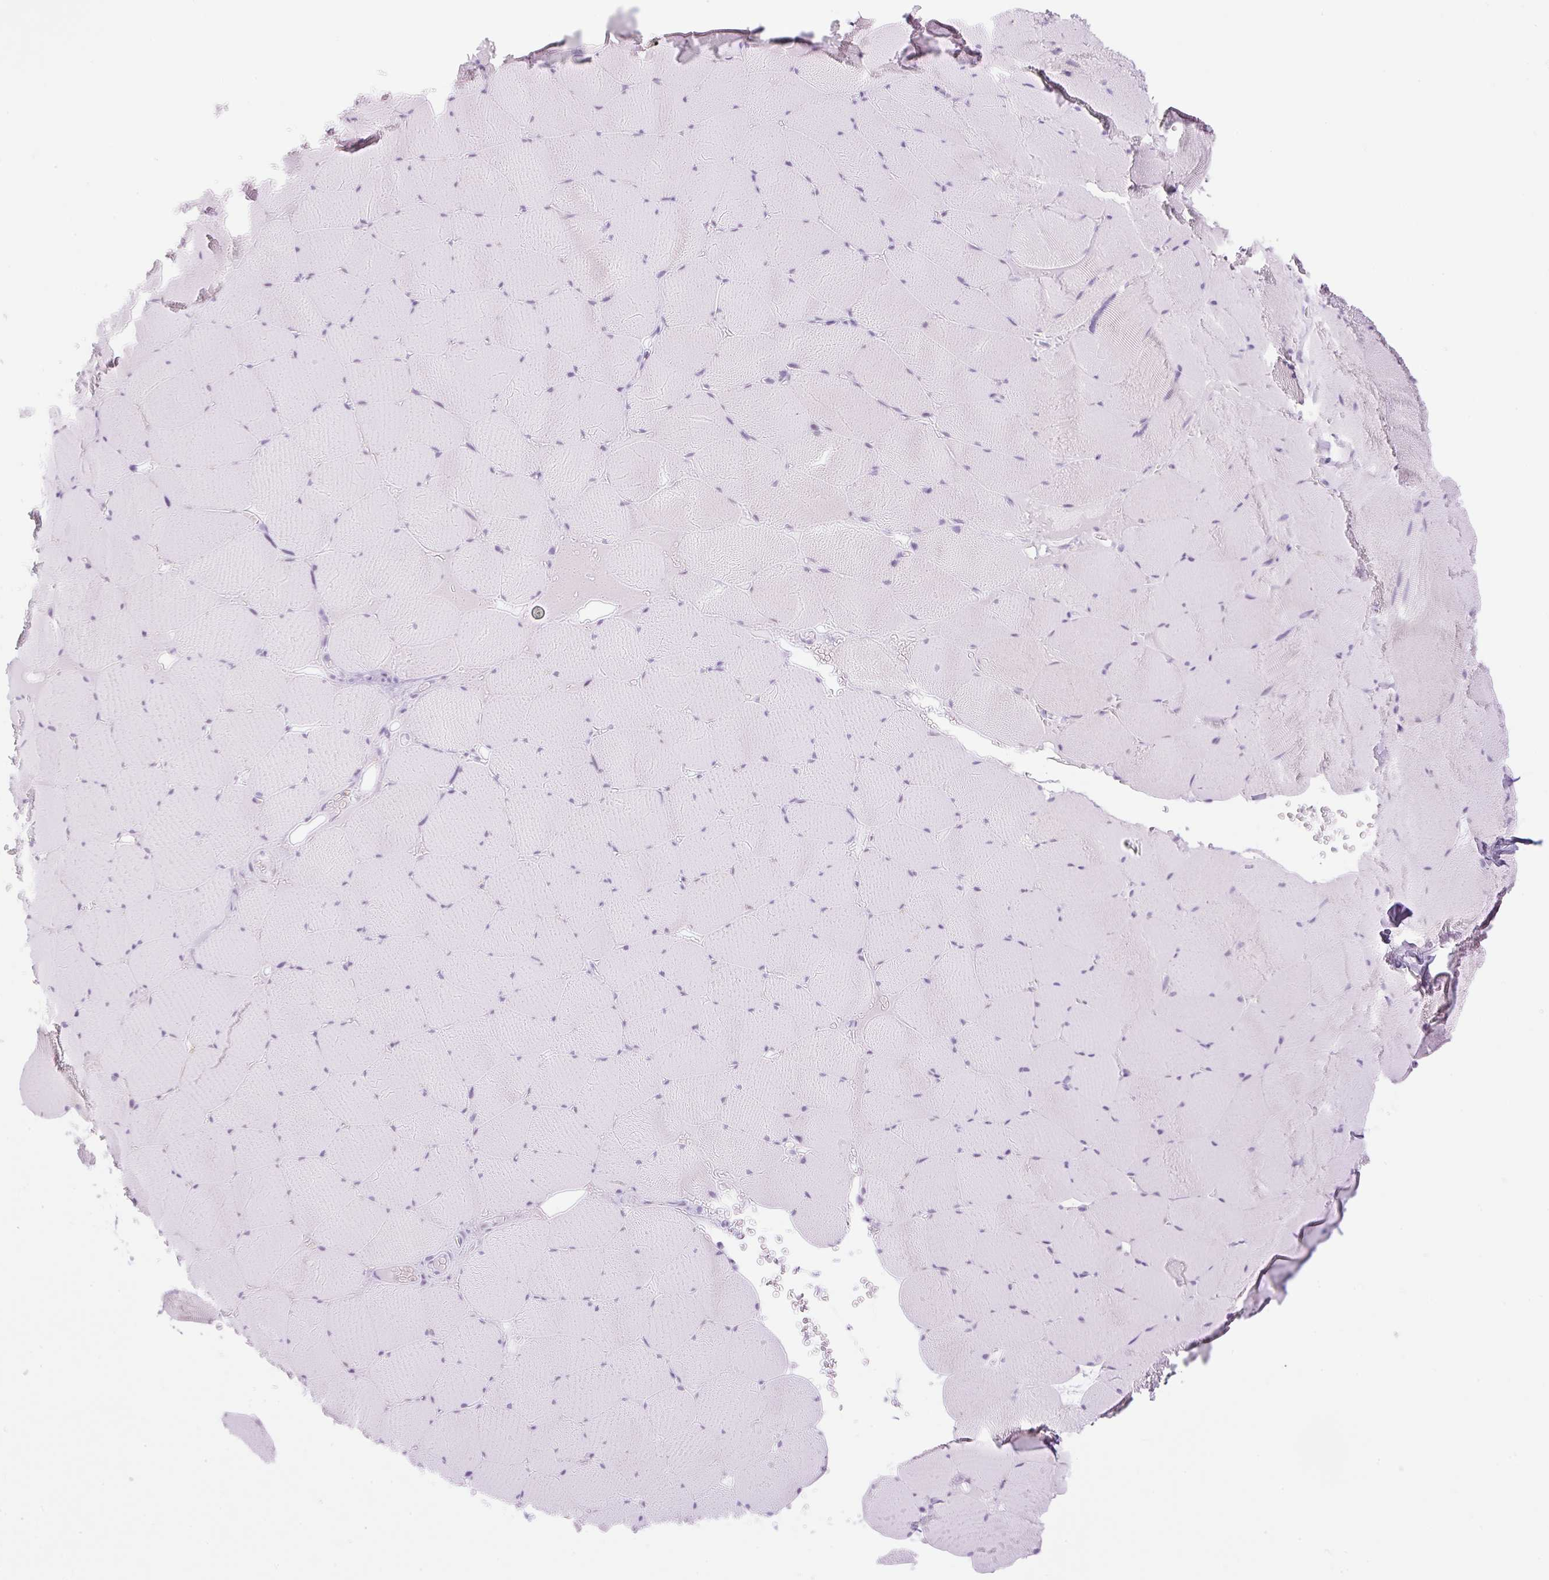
{"staining": {"intensity": "negative", "quantity": "none", "location": "none"}, "tissue": "skeletal muscle", "cell_type": "Myocytes", "image_type": "normal", "snomed": [{"axis": "morphology", "description": "Normal tissue, NOS"}, {"axis": "topography", "description": "Skeletal muscle"}, {"axis": "topography", "description": "Head-Neck"}], "caption": "IHC image of unremarkable human skeletal muscle stained for a protein (brown), which displays no staining in myocytes.", "gene": "SPRR4", "patient": {"sex": "male", "age": 66}}